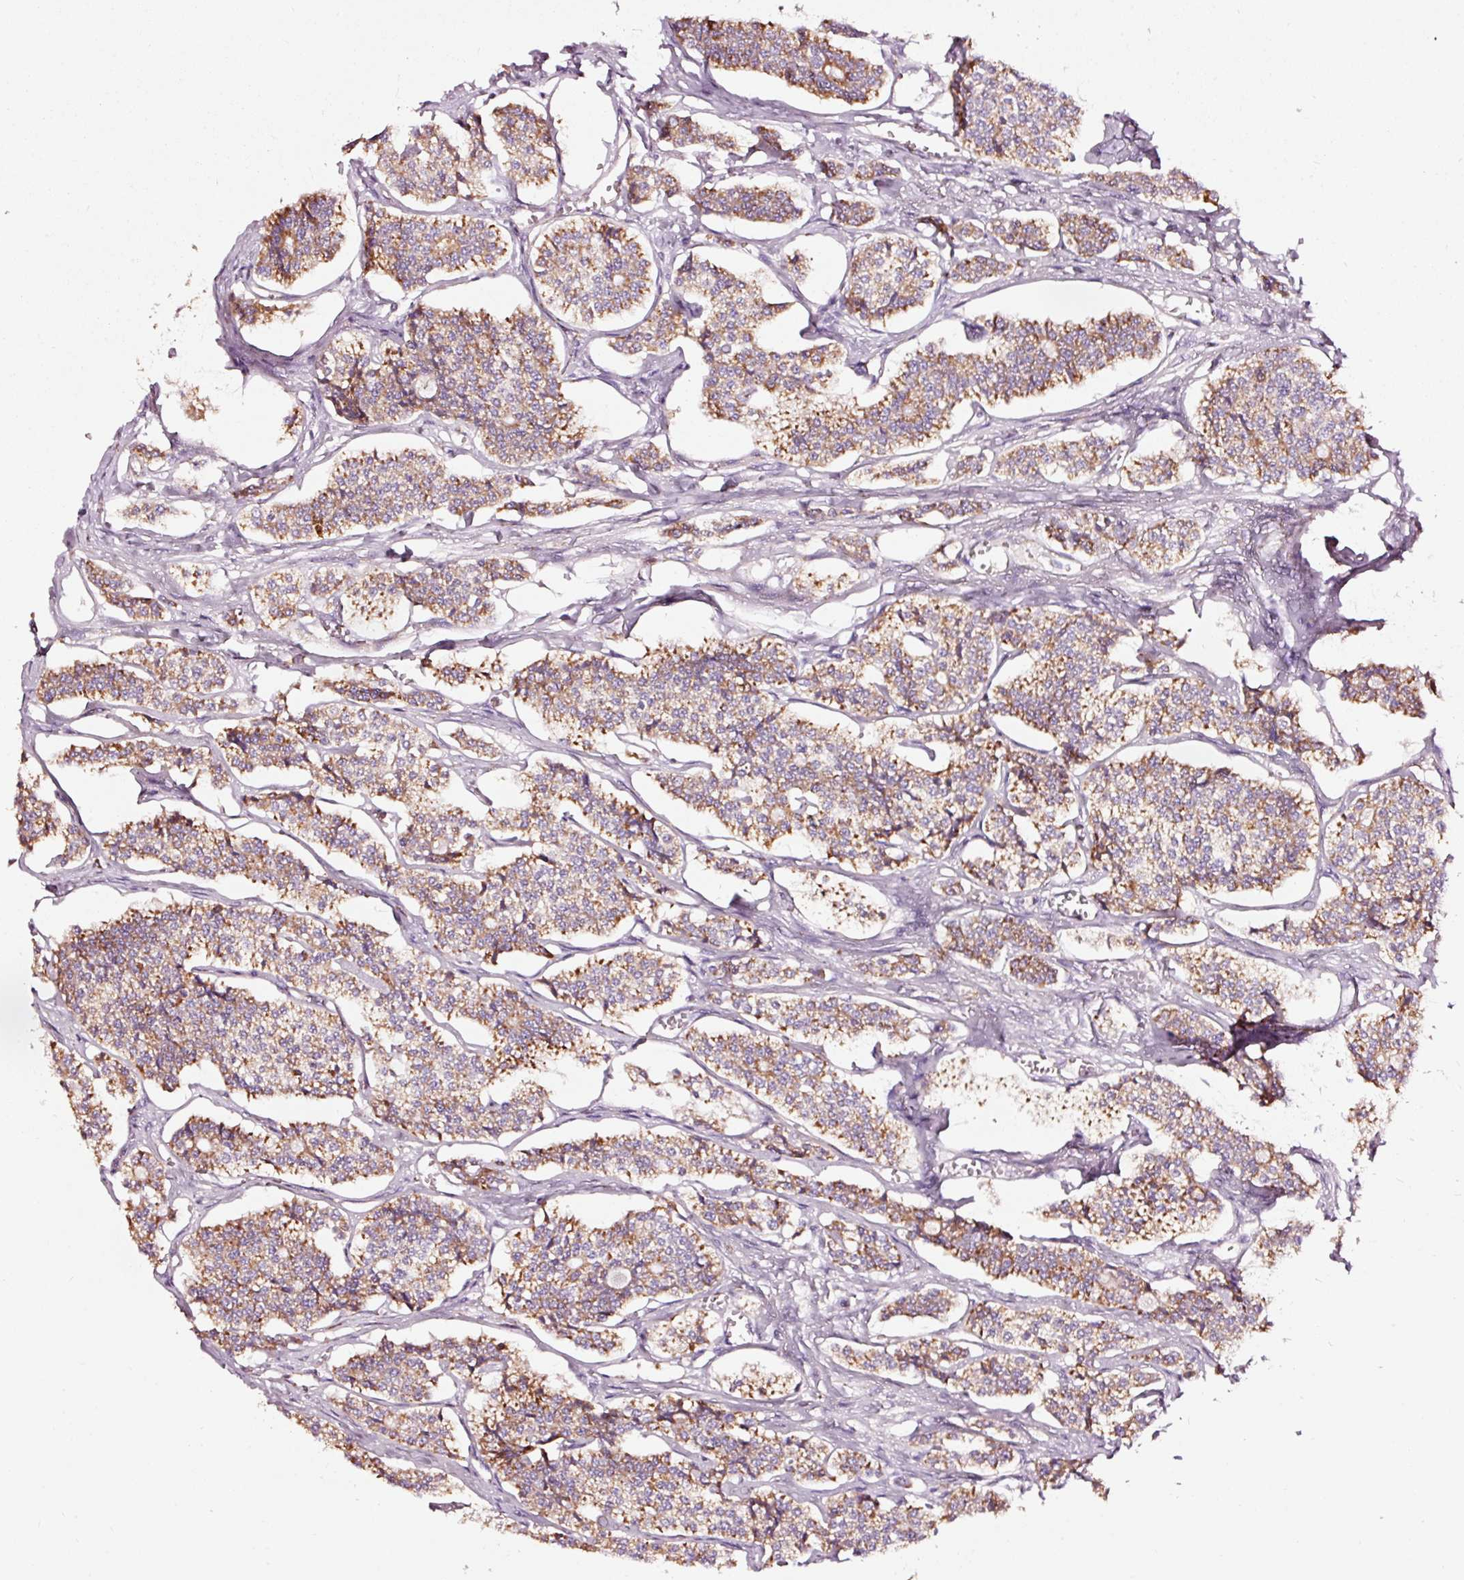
{"staining": {"intensity": "moderate", "quantity": ">75%", "location": "cytoplasmic/membranous"}, "tissue": "carcinoid", "cell_type": "Tumor cells", "image_type": "cancer", "snomed": [{"axis": "morphology", "description": "Carcinoid, malignant, NOS"}, {"axis": "topography", "description": "Small intestine"}], "caption": "Immunohistochemical staining of human carcinoid (malignant) exhibits medium levels of moderate cytoplasmic/membranous protein positivity in about >75% of tumor cells.", "gene": "TPM1", "patient": {"sex": "male", "age": 63}}